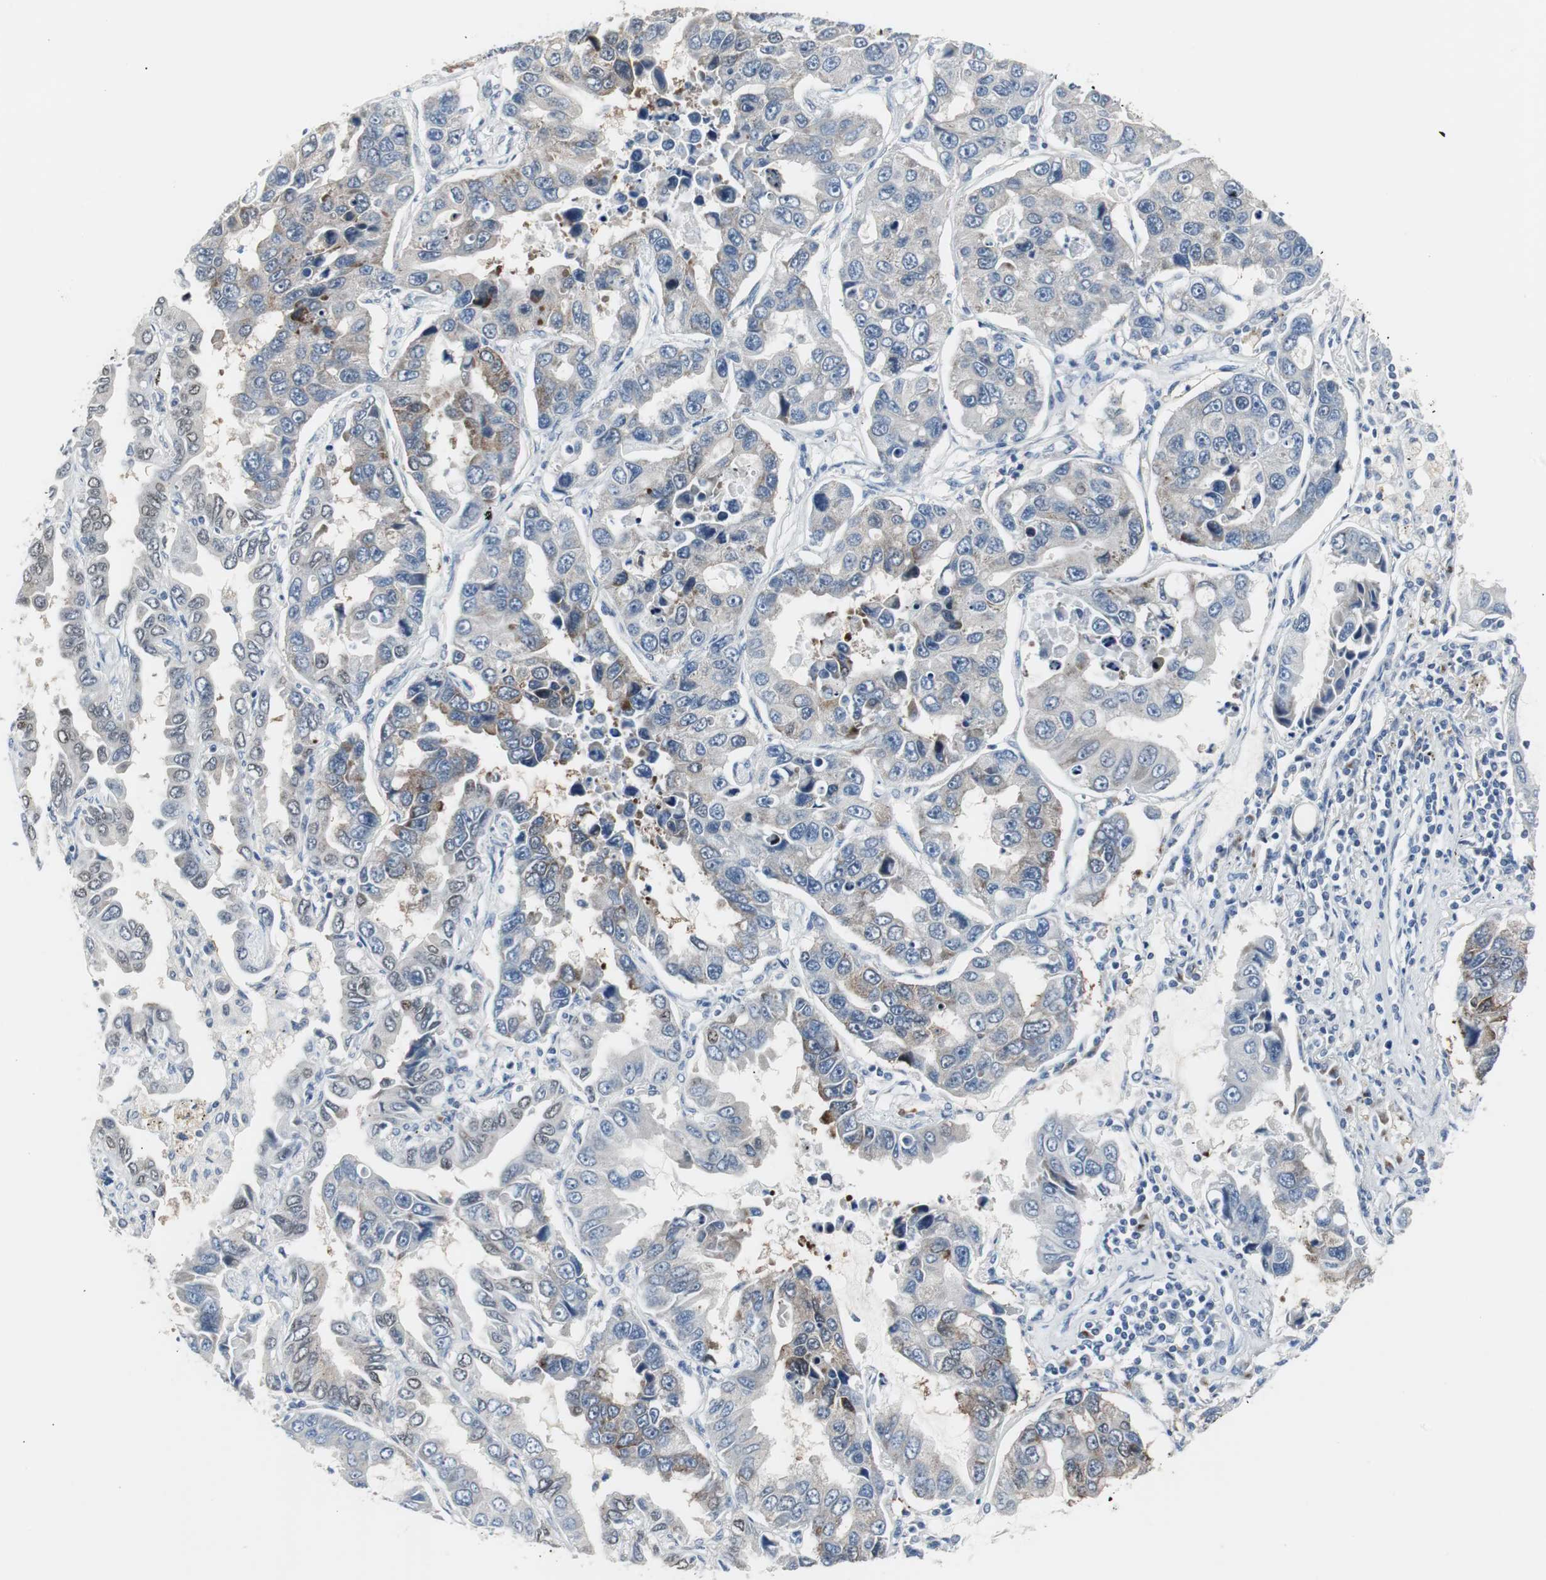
{"staining": {"intensity": "weak", "quantity": "<25%", "location": "cytoplasmic/membranous"}, "tissue": "lung cancer", "cell_type": "Tumor cells", "image_type": "cancer", "snomed": [{"axis": "morphology", "description": "Adenocarcinoma, NOS"}, {"axis": "topography", "description": "Lung"}], "caption": "The micrograph displays no significant positivity in tumor cells of lung cancer (adenocarcinoma).", "gene": "SOX30", "patient": {"sex": "male", "age": 64}}